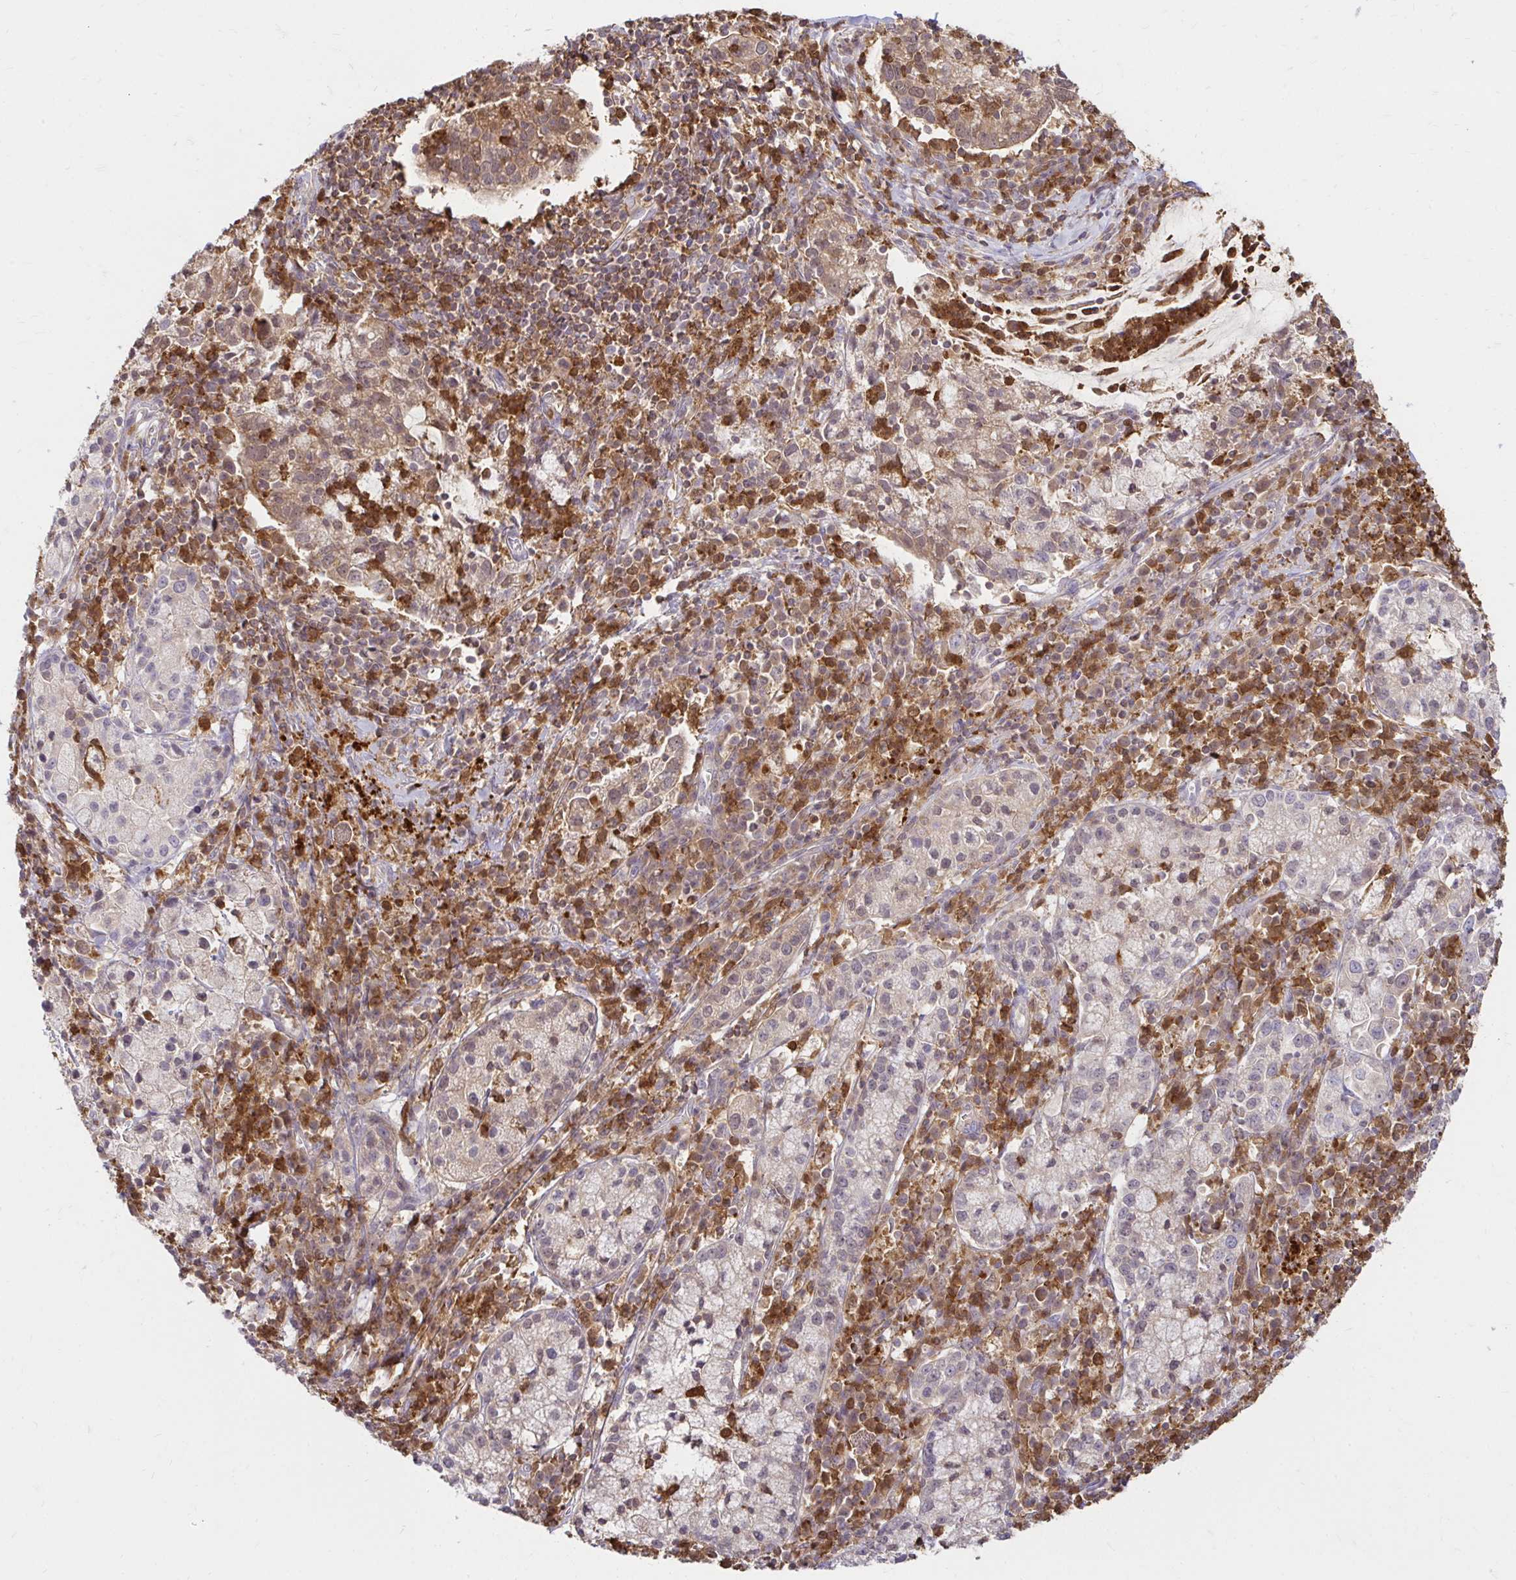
{"staining": {"intensity": "weak", "quantity": "25%-75%", "location": "cytoplasmic/membranous"}, "tissue": "cervical cancer", "cell_type": "Tumor cells", "image_type": "cancer", "snomed": [{"axis": "morphology", "description": "Normal tissue, NOS"}, {"axis": "morphology", "description": "Adenocarcinoma, NOS"}, {"axis": "topography", "description": "Cervix"}], "caption": "Cervical adenocarcinoma stained with a brown dye reveals weak cytoplasmic/membranous positive staining in approximately 25%-75% of tumor cells.", "gene": "PYCARD", "patient": {"sex": "female", "age": 44}}